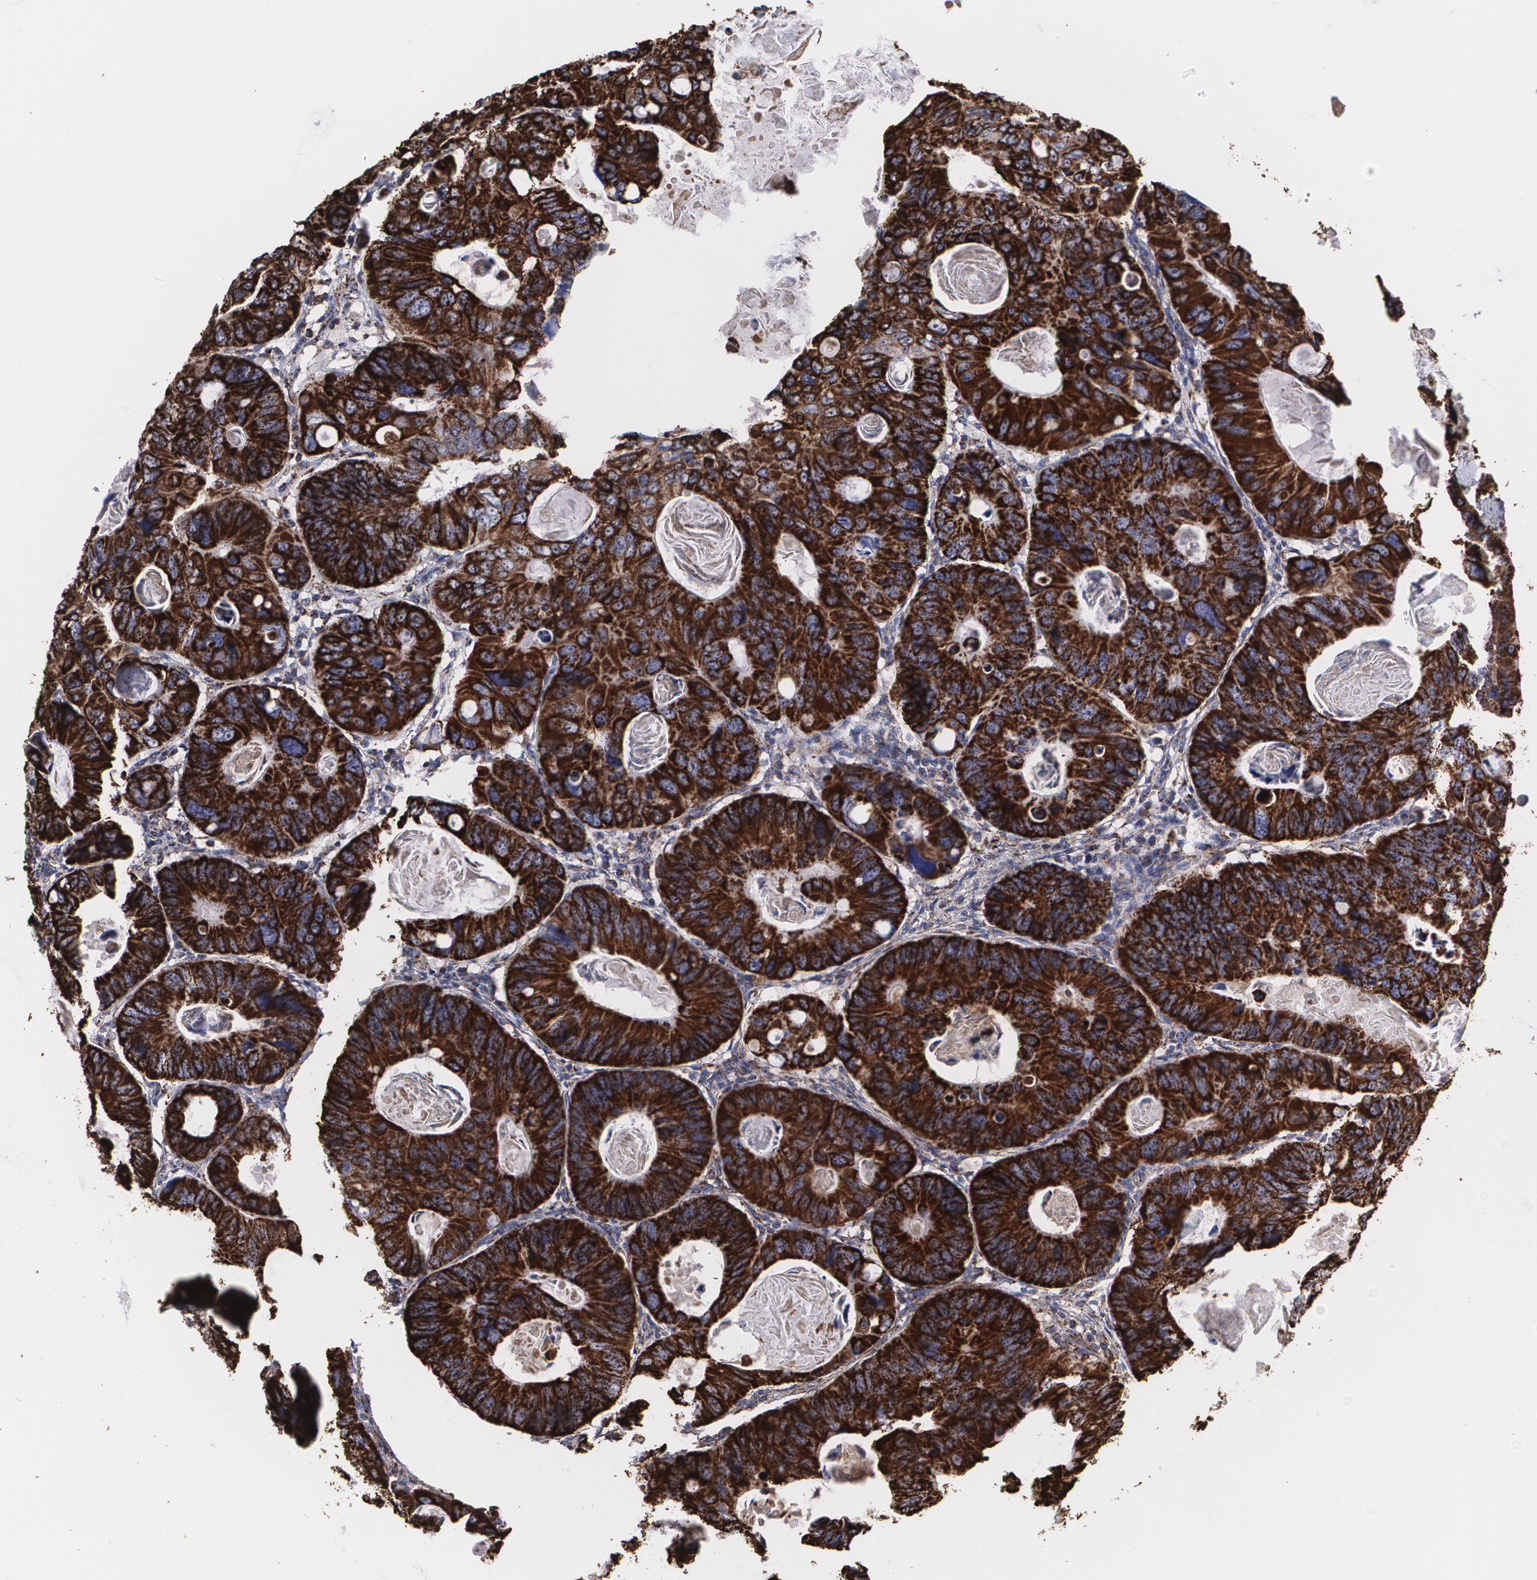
{"staining": {"intensity": "strong", "quantity": ">75%", "location": "cytoplasmic/membranous"}, "tissue": "colorectal cancer", "cell_type": "Tumor cells", "image_type": "cancer", "snomed": [{"axis": "morphology", "description": "Adenocarcinoma, NOS"}, {"axis": "topography", "description": "Colon"}], "caption": "High-magnification brightfield microscopy of colorectal adenocarcinoma stained with DAB (3,3'-diaminobenzidine) (brown) and counterstained with hematoxylin (blue). tumor cells exhibit strong cytoplasmic/membranous staining is seen in about>75% of cells.", "gene": "HSPD1", "patient": {"sex": "female", "age": 55}}